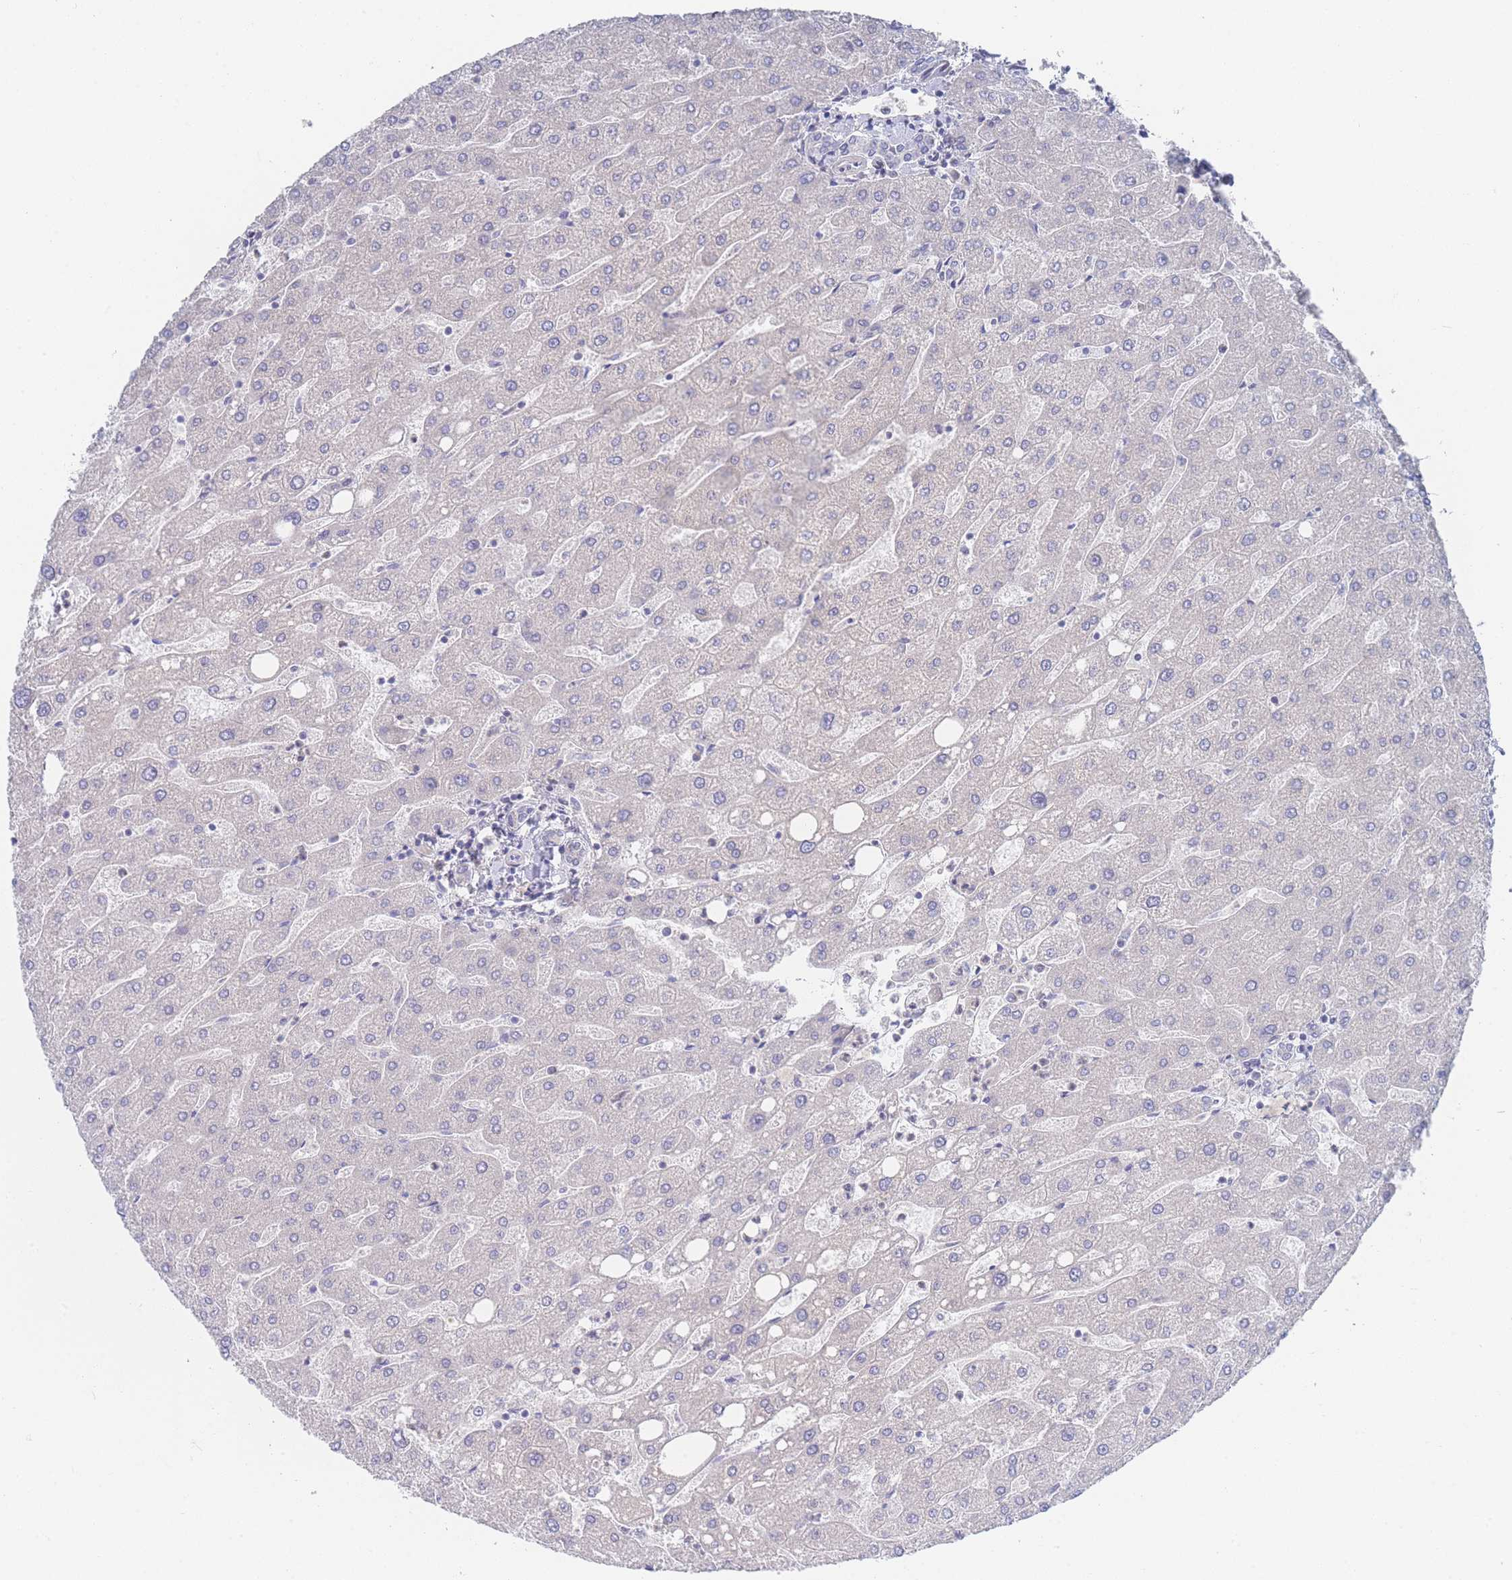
{"staining": {"intensity": "negative", "quantity": "none", "location": "none"}, "tissue": "liver", "cell_type": "Cholangiocytes", "image_type": "normal", "snomed": [{"axis": "morphology", "description": "Normal tissue, NOS"}, {"axis": "topography", "description": "Liver"}], "caption": "High magnification brightfield microscopy of normal liver stained with DAB (3,3'-diaminobenzidine) (brown) and counterstained with hematoxylin (blue): cholangiocytes show no significant staining. (DAB immunohistochemistry with hematoxylin counter stain).", "gene": "ZNF142", "patient": {"sex": "male", "age": 67}}